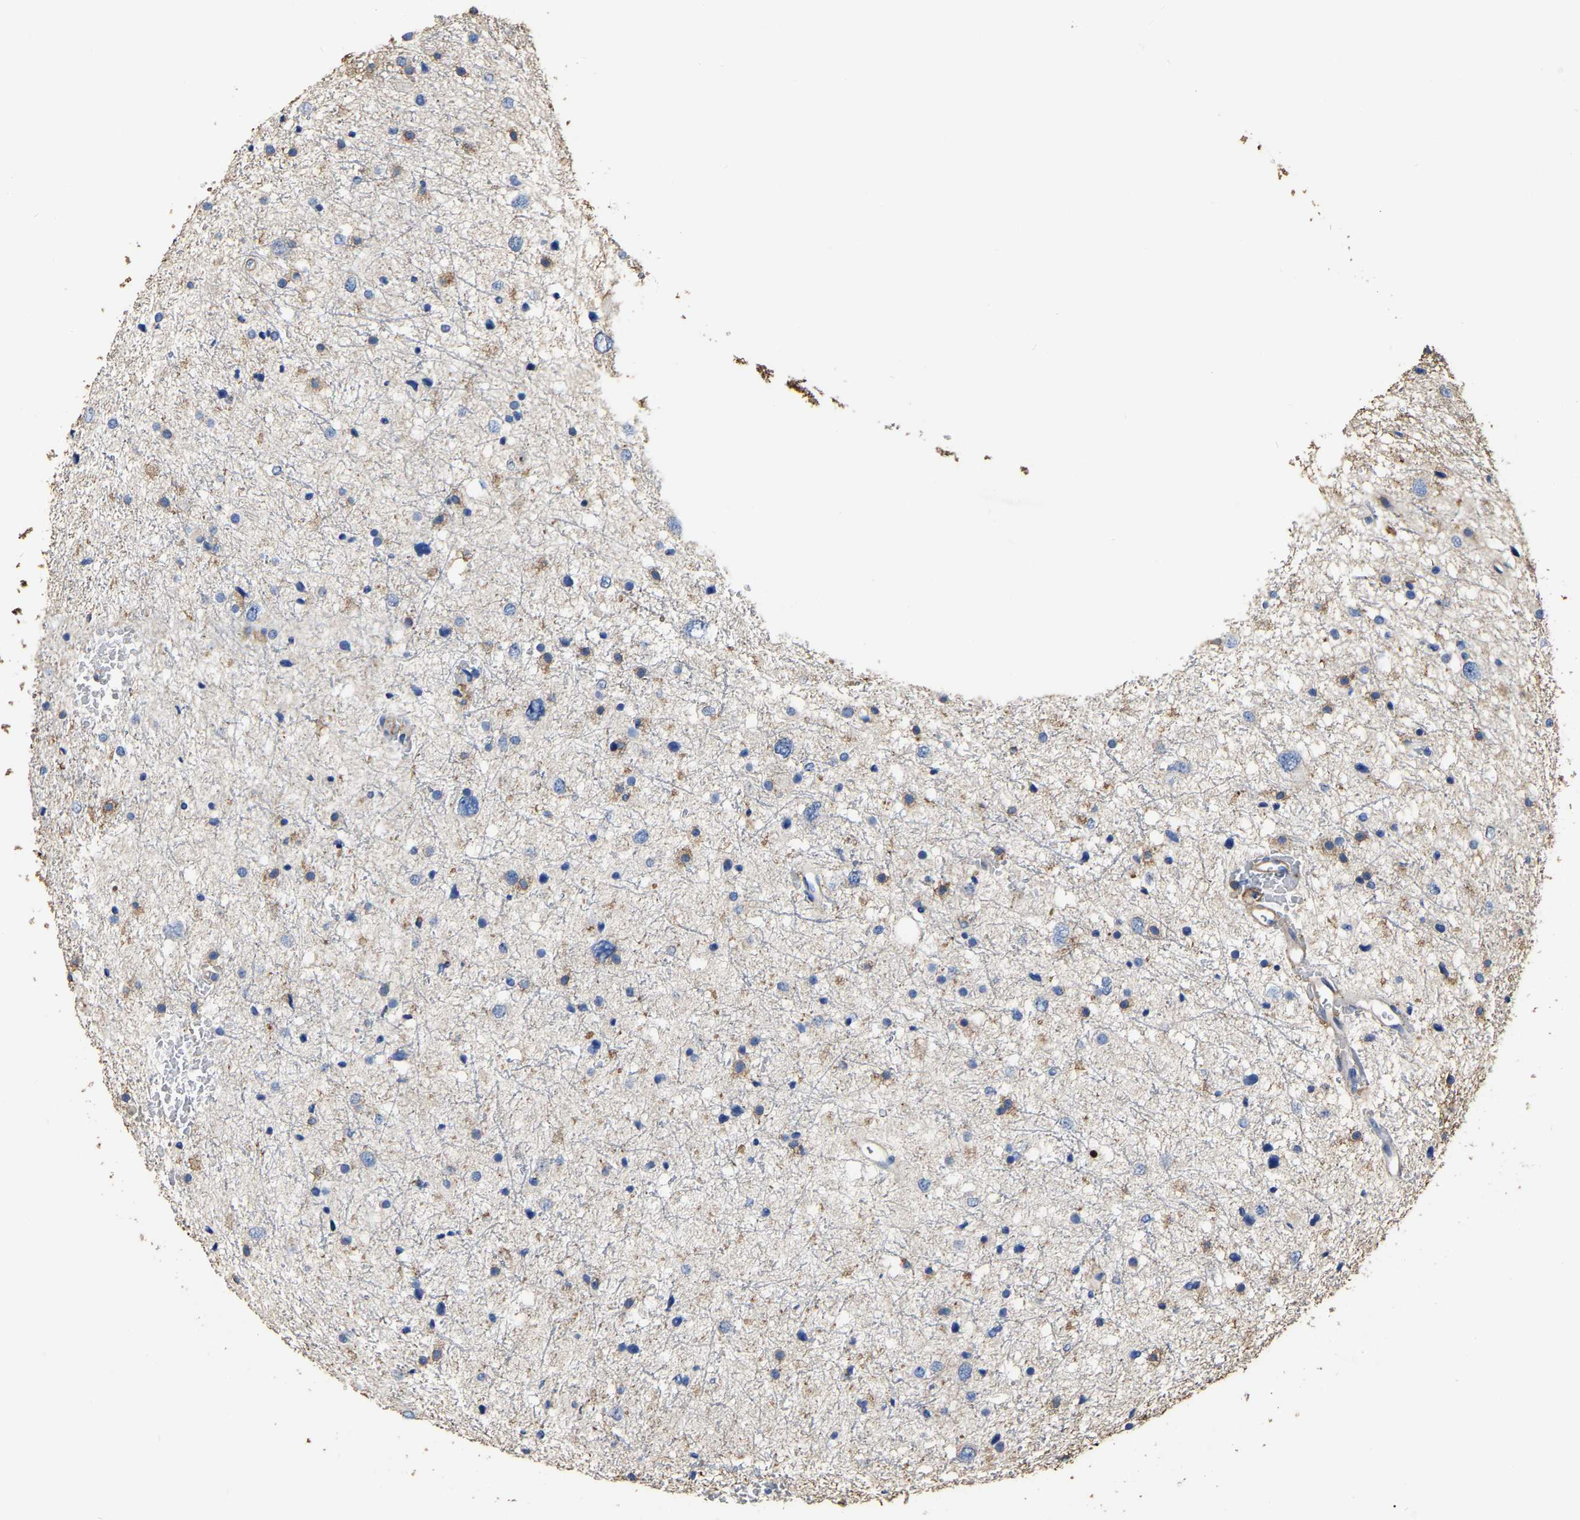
{"staining": {"intensity": "weak", "quantity": "<25%", "location": "cytoplasmic/membranous"}, "tissue": "glioma", "cell_type": "Tumor cells", "image_type": "cancer", "snomed": [{"axis": "morphology", "description": "Glioma, malignant, Low grade"}, {"axis": "topography", "description": "Brain"}], "caption": "Glioma stained for a protein using IHC demonstrates no positivity tumor cells.", "gene": "ARMT1", "patient": {"sex": "female", "age": 37}}